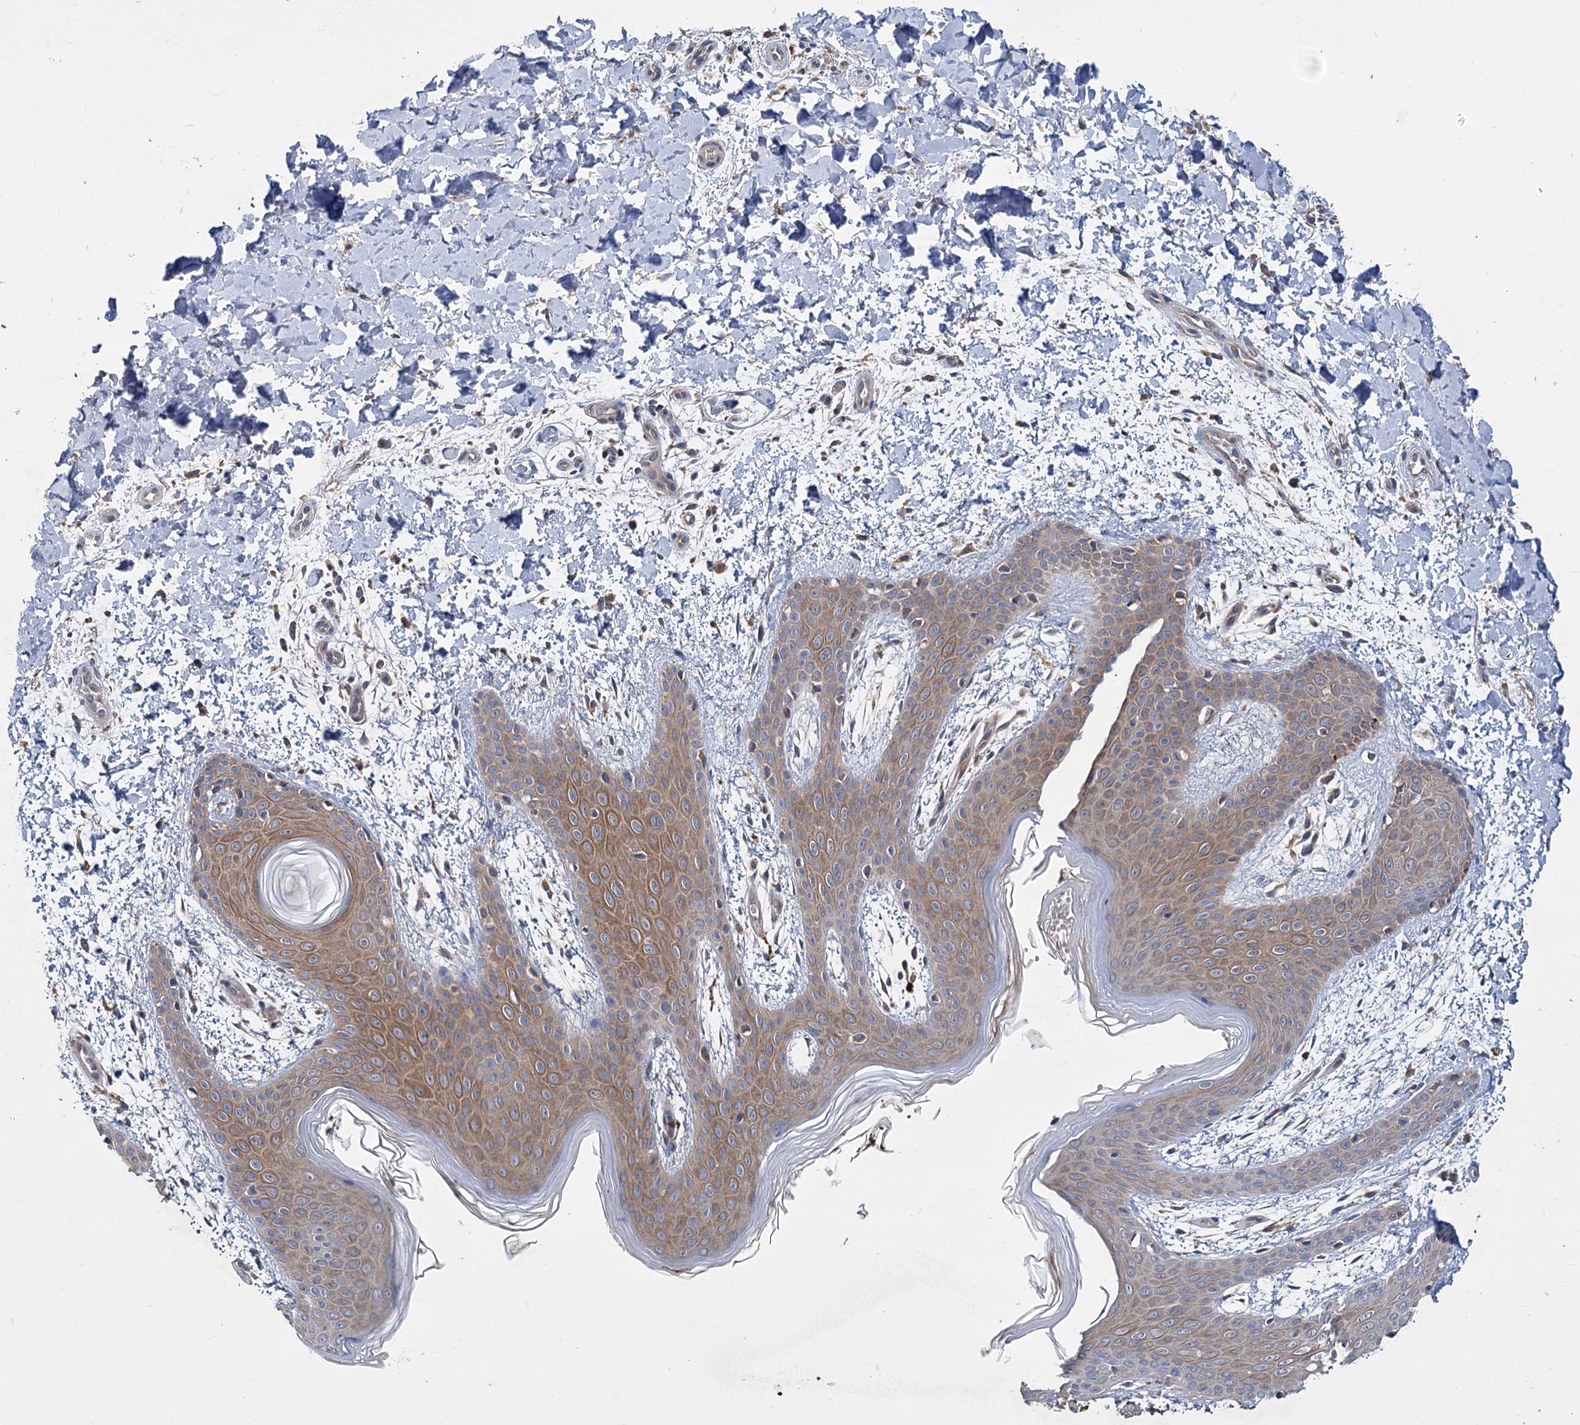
{"staining": {"intensity": "weak", "quantity": "25%-75%", "location": "cytoplasmic/membranous"}, "tissue": "skin", "cell_type": "Fibroblasts", "image_type": "normal", "snomed": [{"axis": "morphology", "description": "Normal tissue, NOS"}, {"axis": "topography", "description": "Skin"}], "caption": "Immunohistochemistry (IHC) staining of unremarkable skin, which shows low levels of weak cytoplasmic/membranous expression in about 25%-75% of fibroblasts indicating weak cytoplasmic/membranous protein expression. The staining was performed using DAB (brown) for protein detection and nuclei were counterstained in hematoxylin (blue).", "gene": "DYNC2H1", "patient": {"sex": "male", "age": 36}}